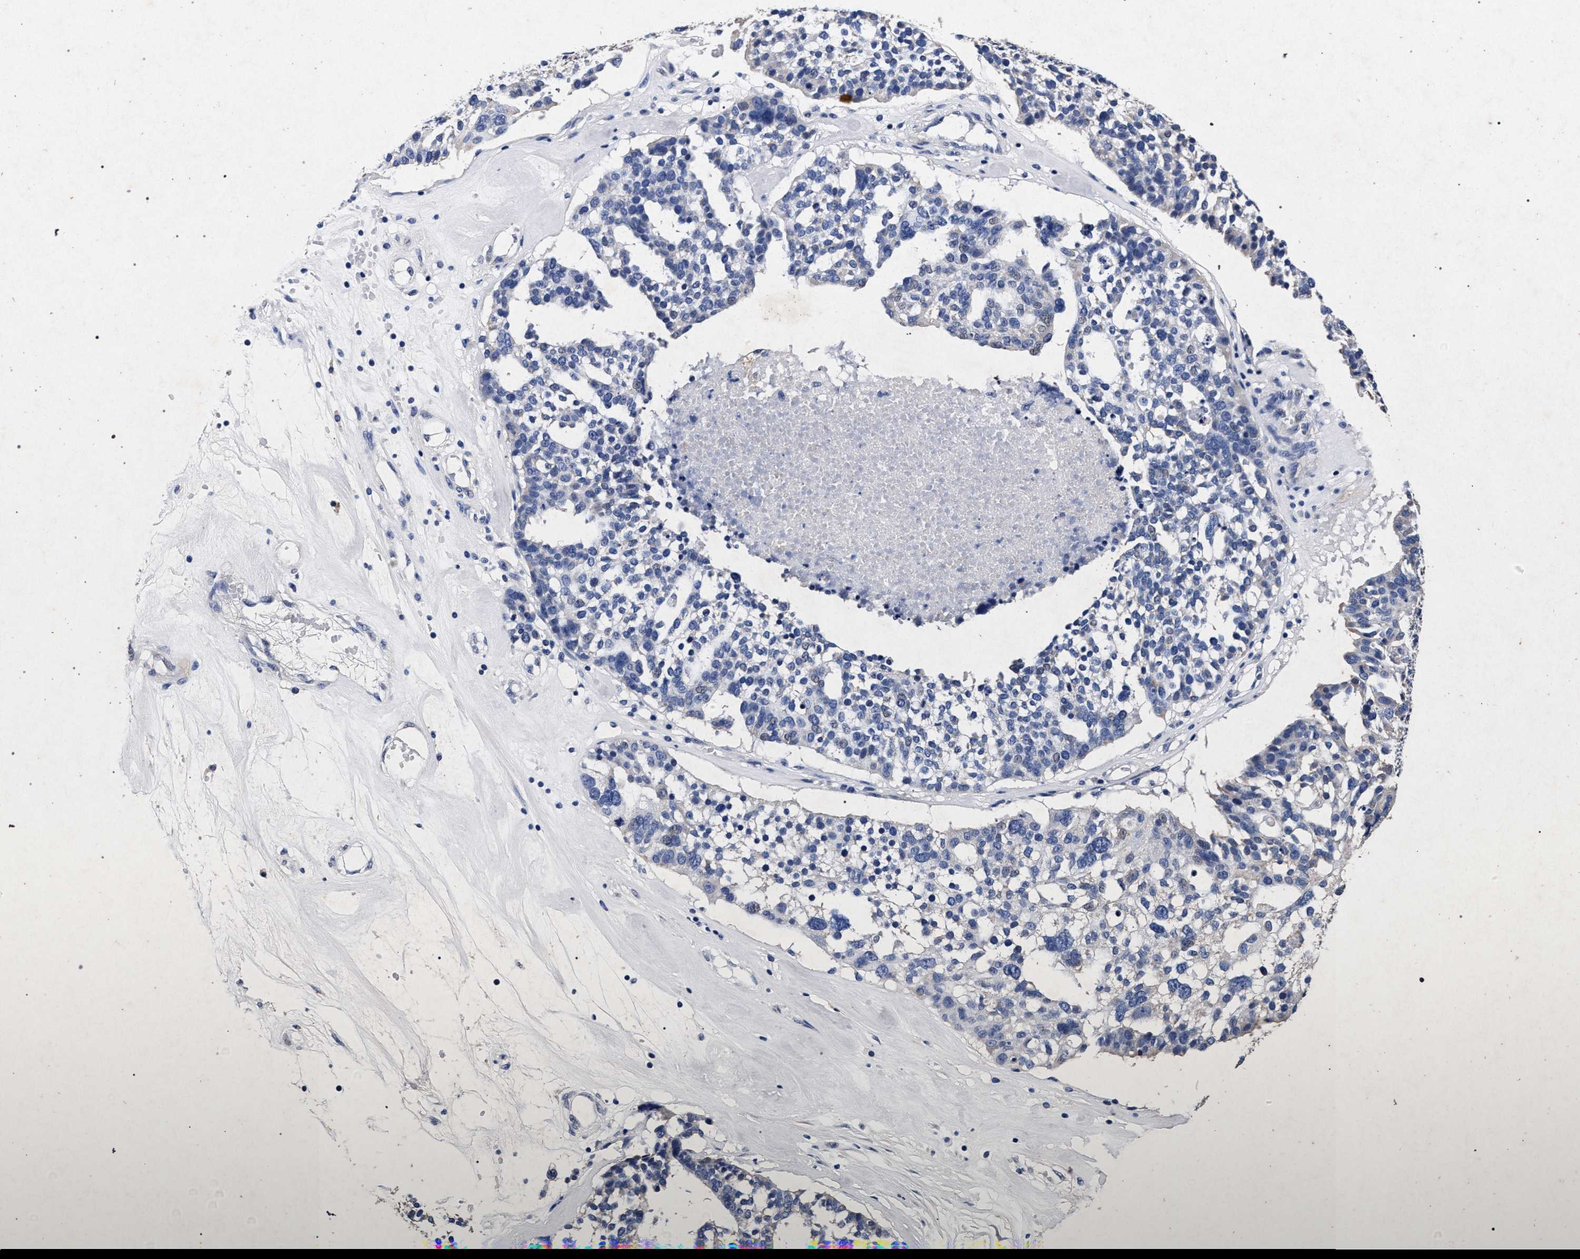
{"staining": {"intensity": "negative", "quantity": "none", "location": "none"}, "tissue": "ovarian cancer", "cell_type": "Tumor cells", "image_type": "cancer", "snomed": [{"axis": "morphology", "description": "Cystadenocarcinoma, serous, NOS"}, {"axis": "topography", "description": "Ovary"}], "caption": "An immunohistochemistry histopathology image of ovarian cancer is shown. There is no staining in tumor cells of ovarian cancer.", "gene": "ATP1A2", "patient": {"sex": "female", "age": 59}}